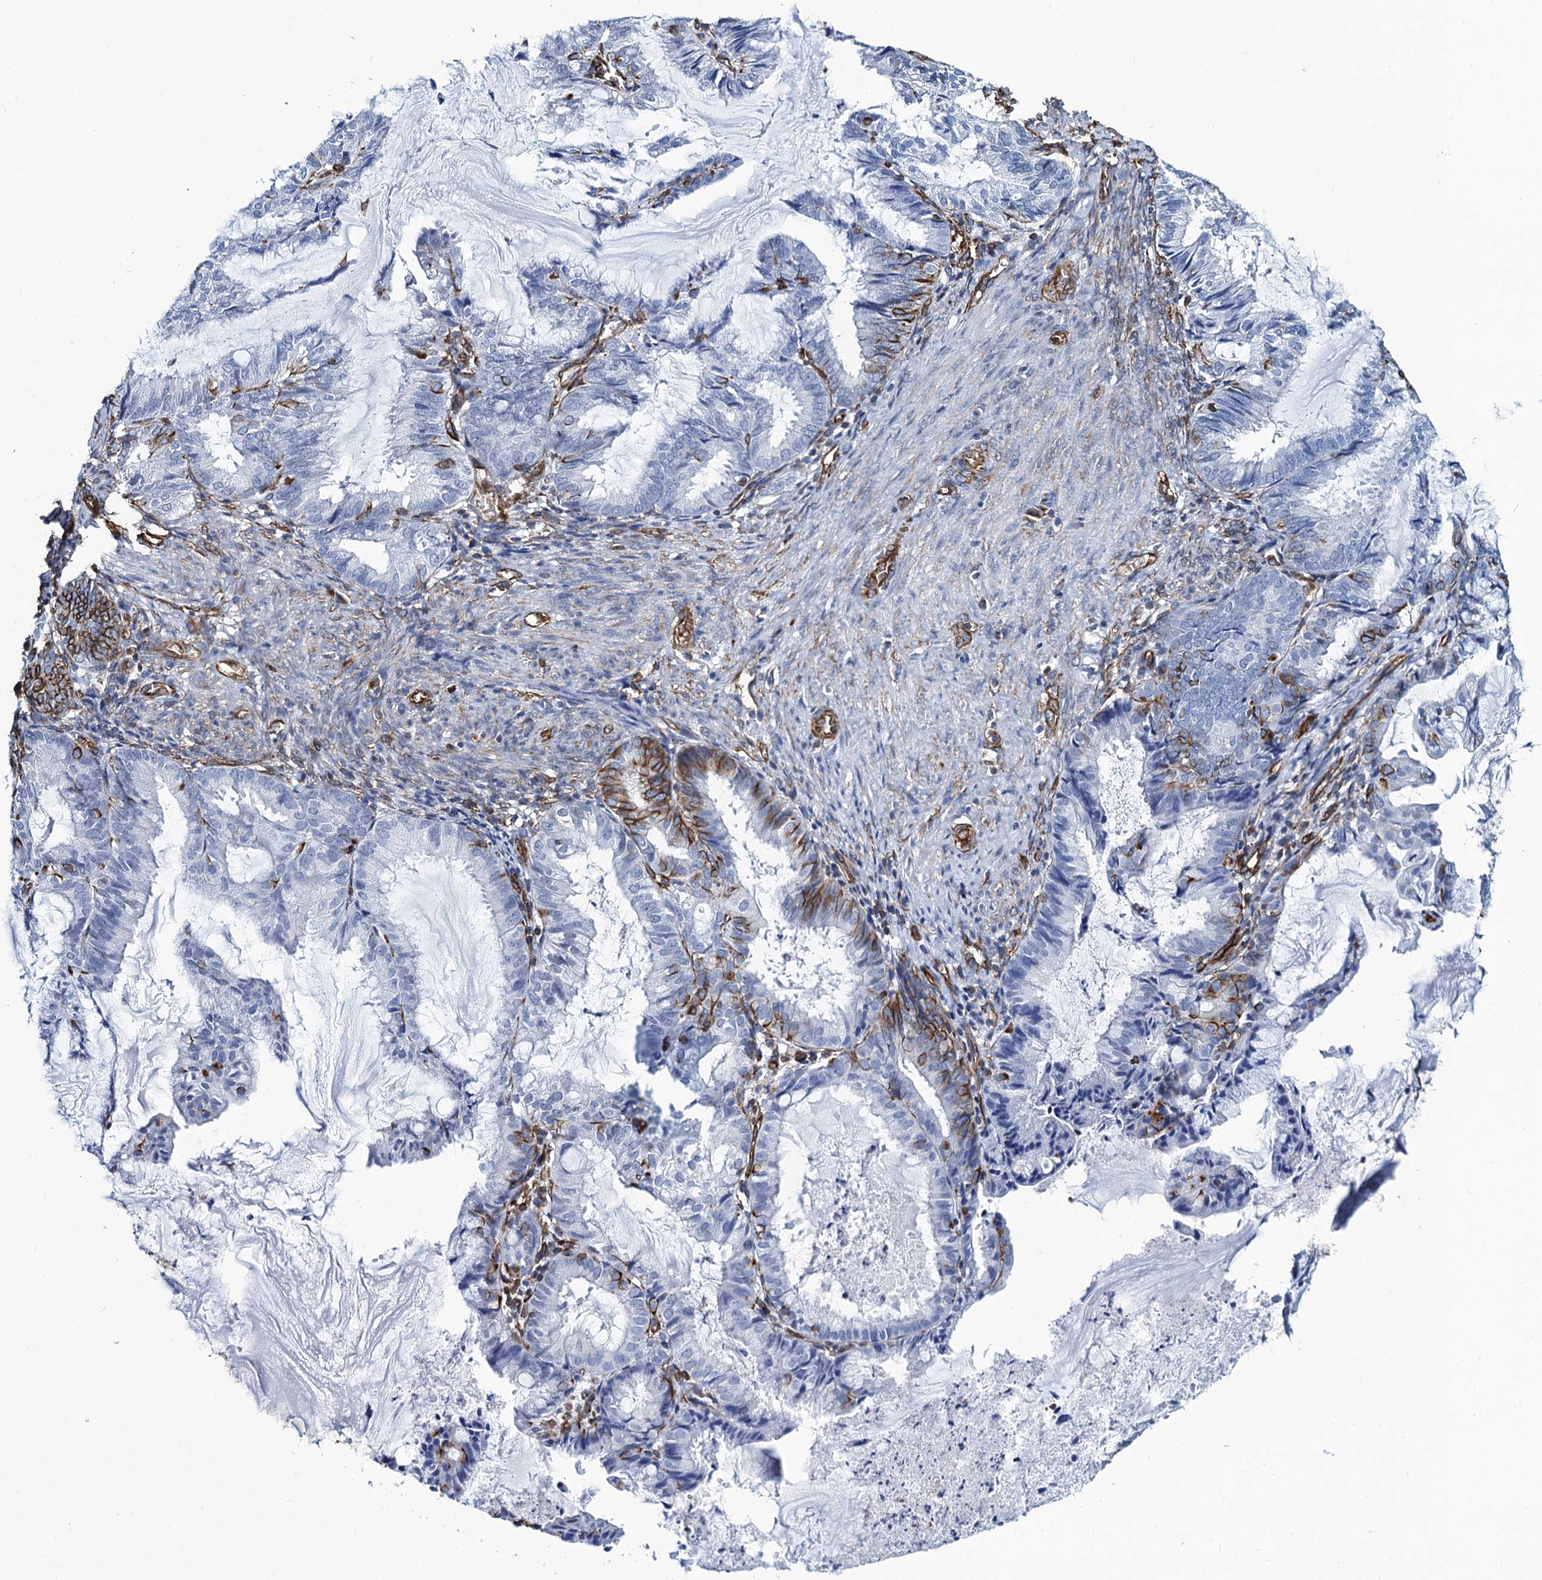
{"staining": {"intensity": "strong", "quantity": "<25%", "location": "cytoplasmic/membranous"}, "tissue": "endometrial cancer", "cell_type": "Tumor cells", "image_type": "cancer", "snomed": [{"axis": "morphology", "description": "Adenocarcinoma, NOS"}, {"axis": "topography", "description": "Endometrium"}], "caption": "Tumor cells reveal medium levels of strong cytoplasmic/membranous staining in approximately <25% of cells in endometrial adenocarcinoma.", "gene": "PGM2", "patient": {"sex": "female", "age": 86}}